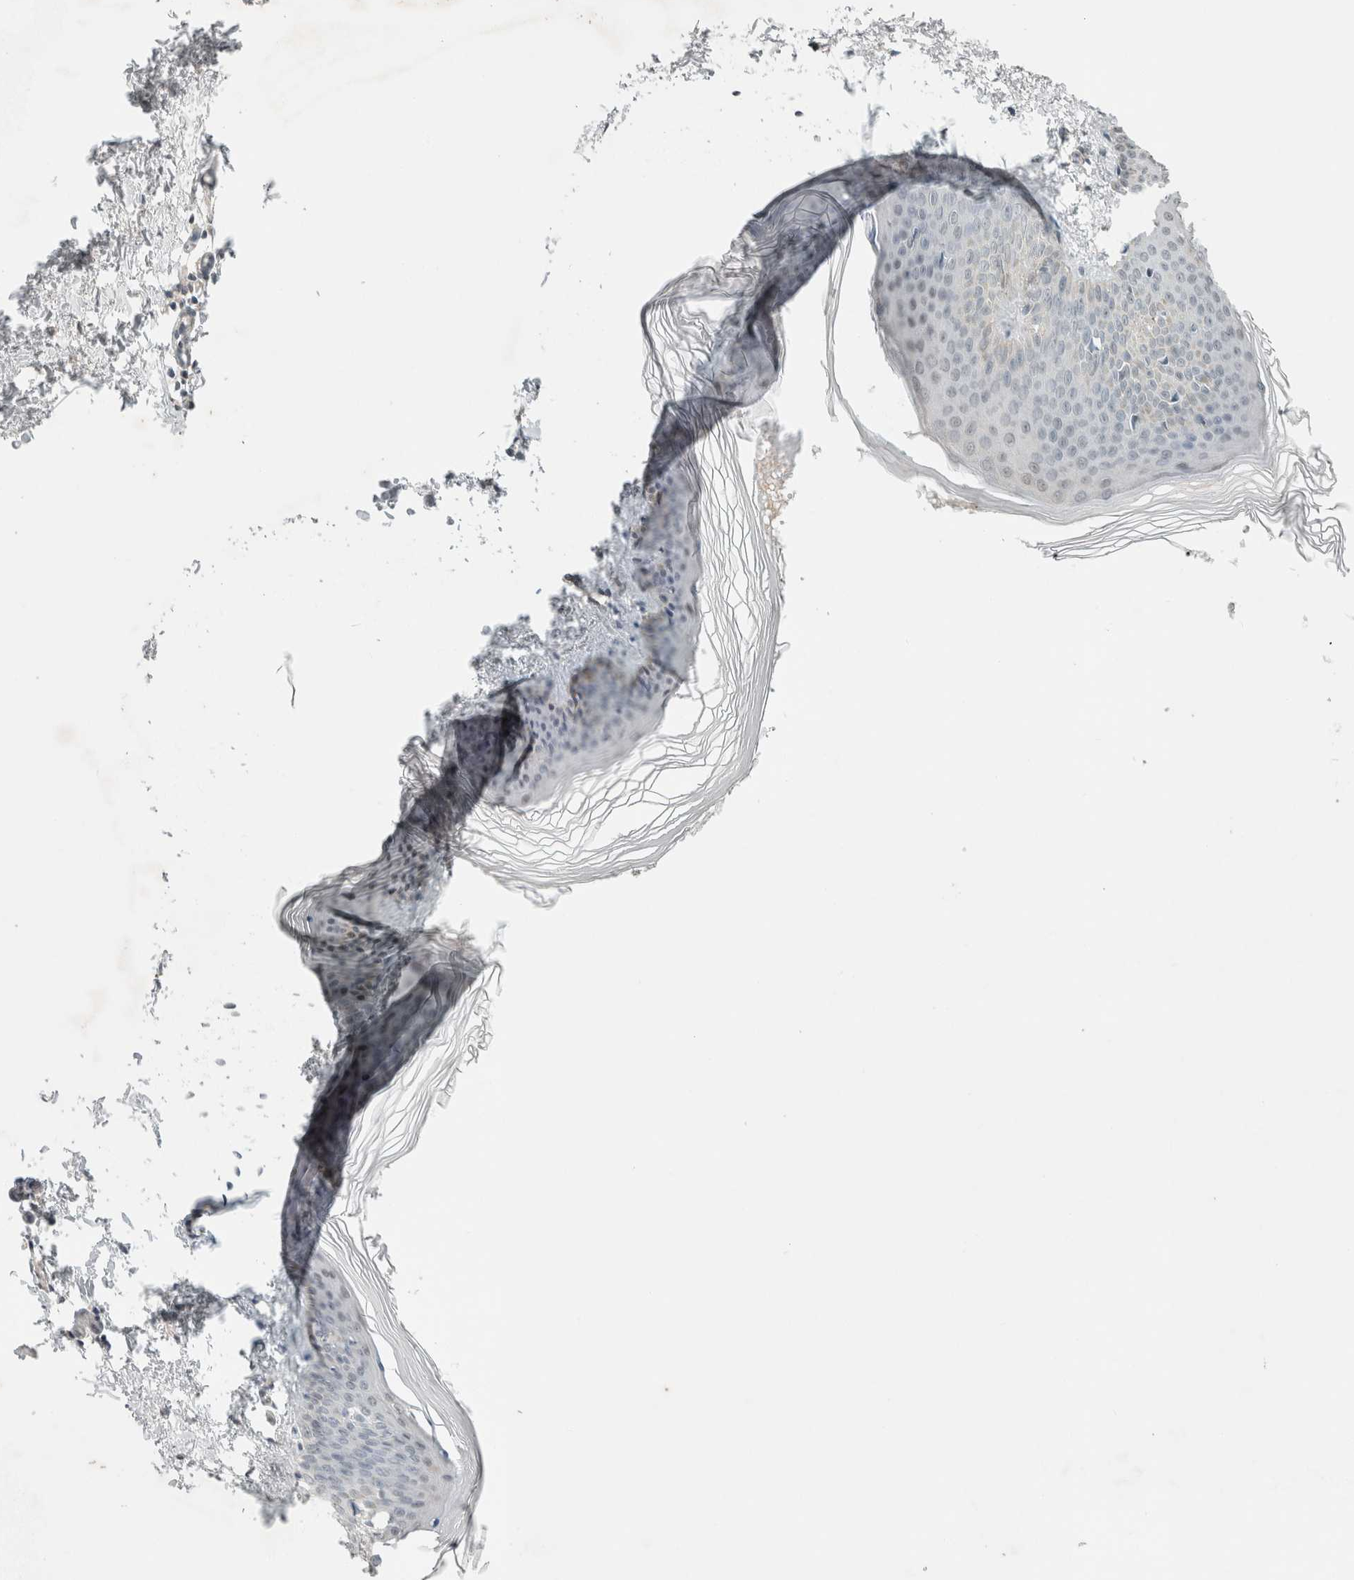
{"staining": {"intensity": "negative", "quantity": "none", "location": "none"}, "tissue": "skin", "cell_type": "Fibroblasts", "image_type": "normal", "snomed": [{"axis": "morphology", "description": "Normal tissue, NOS"}, {"axis": "topography", "description": "Skin"}], "caption": "This is a micrograph of immunohistochemistry staining of unremarkable skin, which shows no expression in fibroblasts. The staining was performed using DAB to visualize the protein expression in brown, while the nuclei were stained in blue with hematoxylin (Magnification: 20x).", "gene": "TRIT1", "patient": {"sex": "female", "age": 27}}